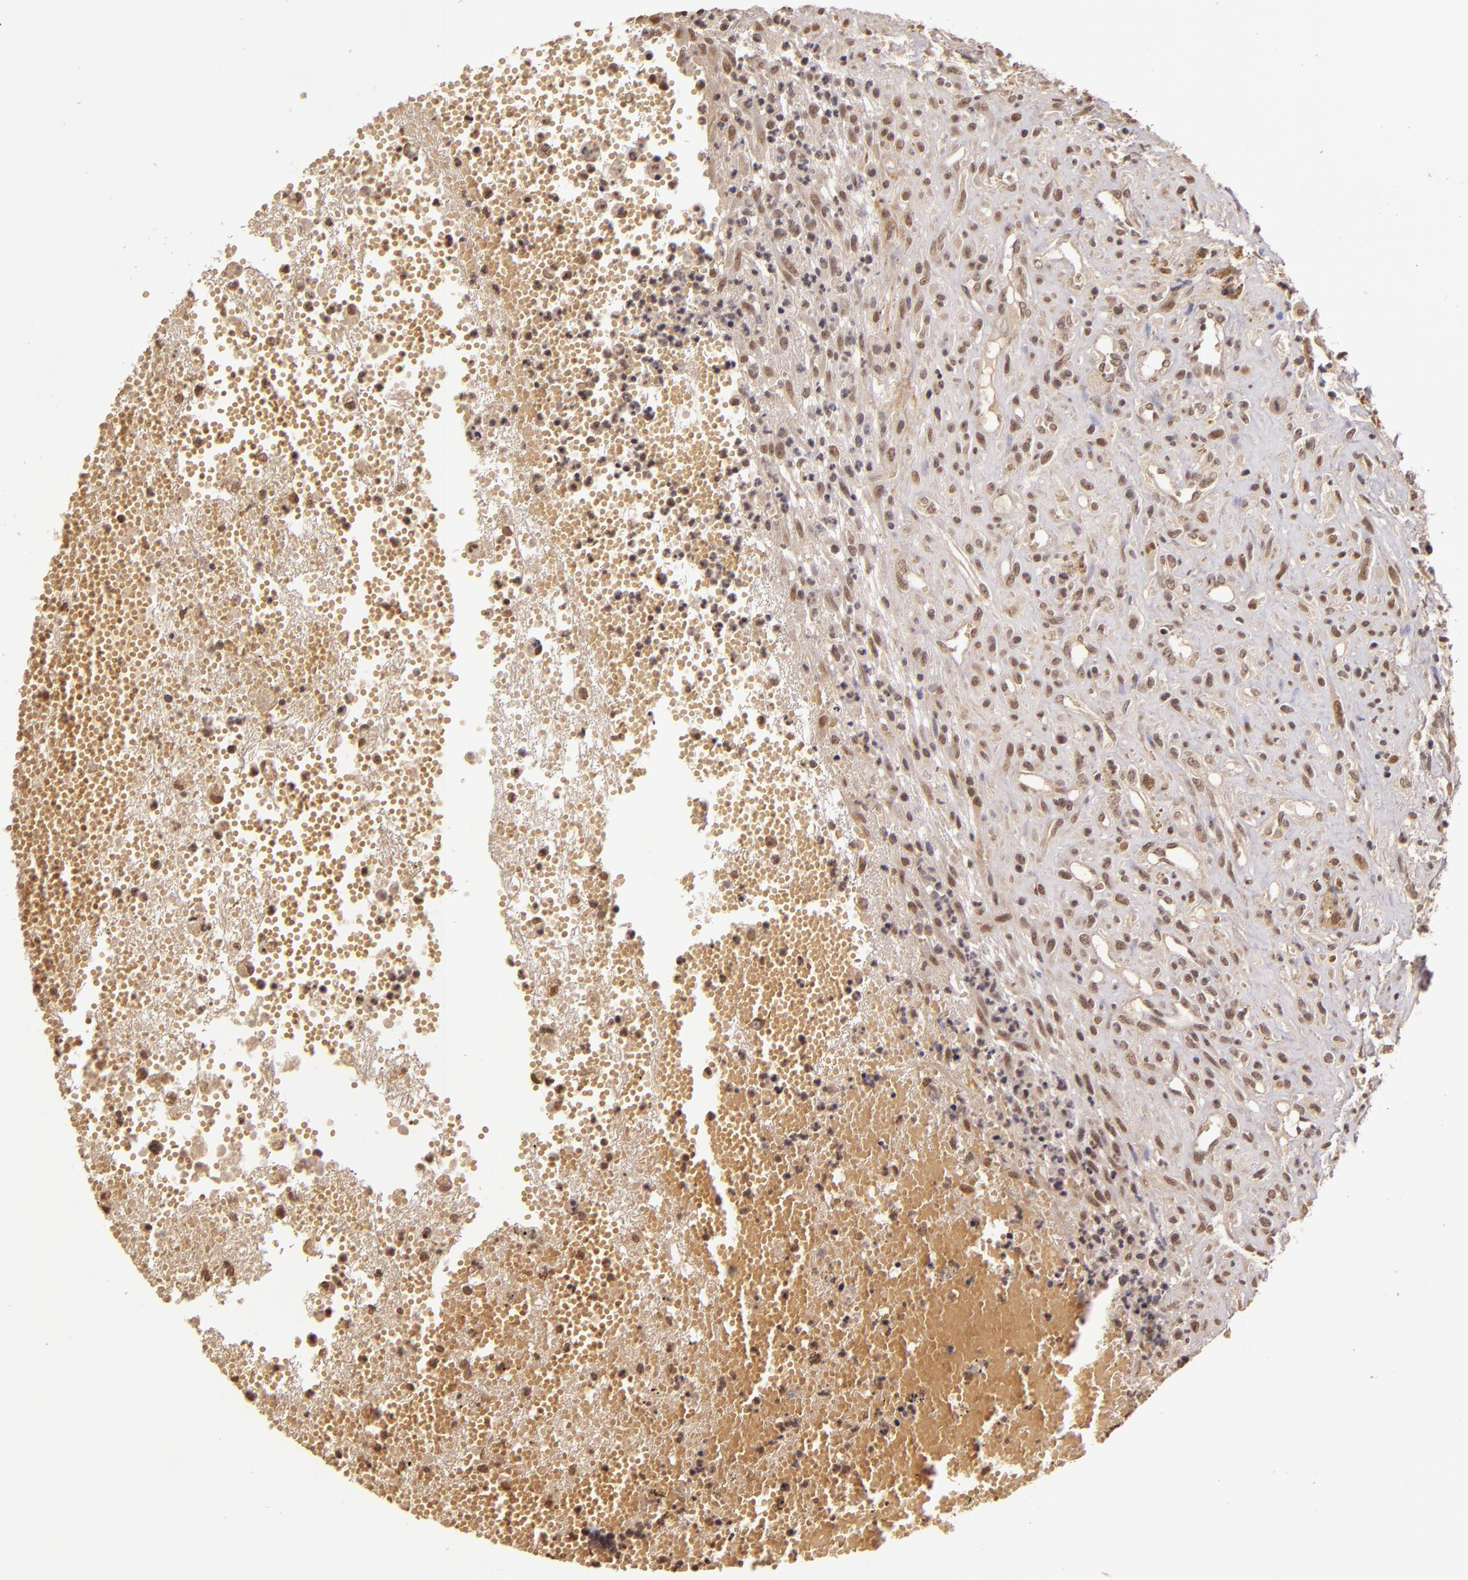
{"staining": {"intensity": "weak", "quantity": ">75%", "location": "cytoplasmic/membranous,nuclear"}, "tissue": "glioma", "cell_type": "Tumor cells", "image_type": "cancer", "snomed": [{"axis": "morphology", "description": "Glioma, malignant, High grade"}, {"axis": "topography", "description": "Brain"}], "caption": "An image of human glioma stained for a protein demonstrates weak cytoplasmic/membranous and nuclear brown staining in tumor cells.", "gene": "CUL1", "patient": {"sex": "male", "age": 66}}